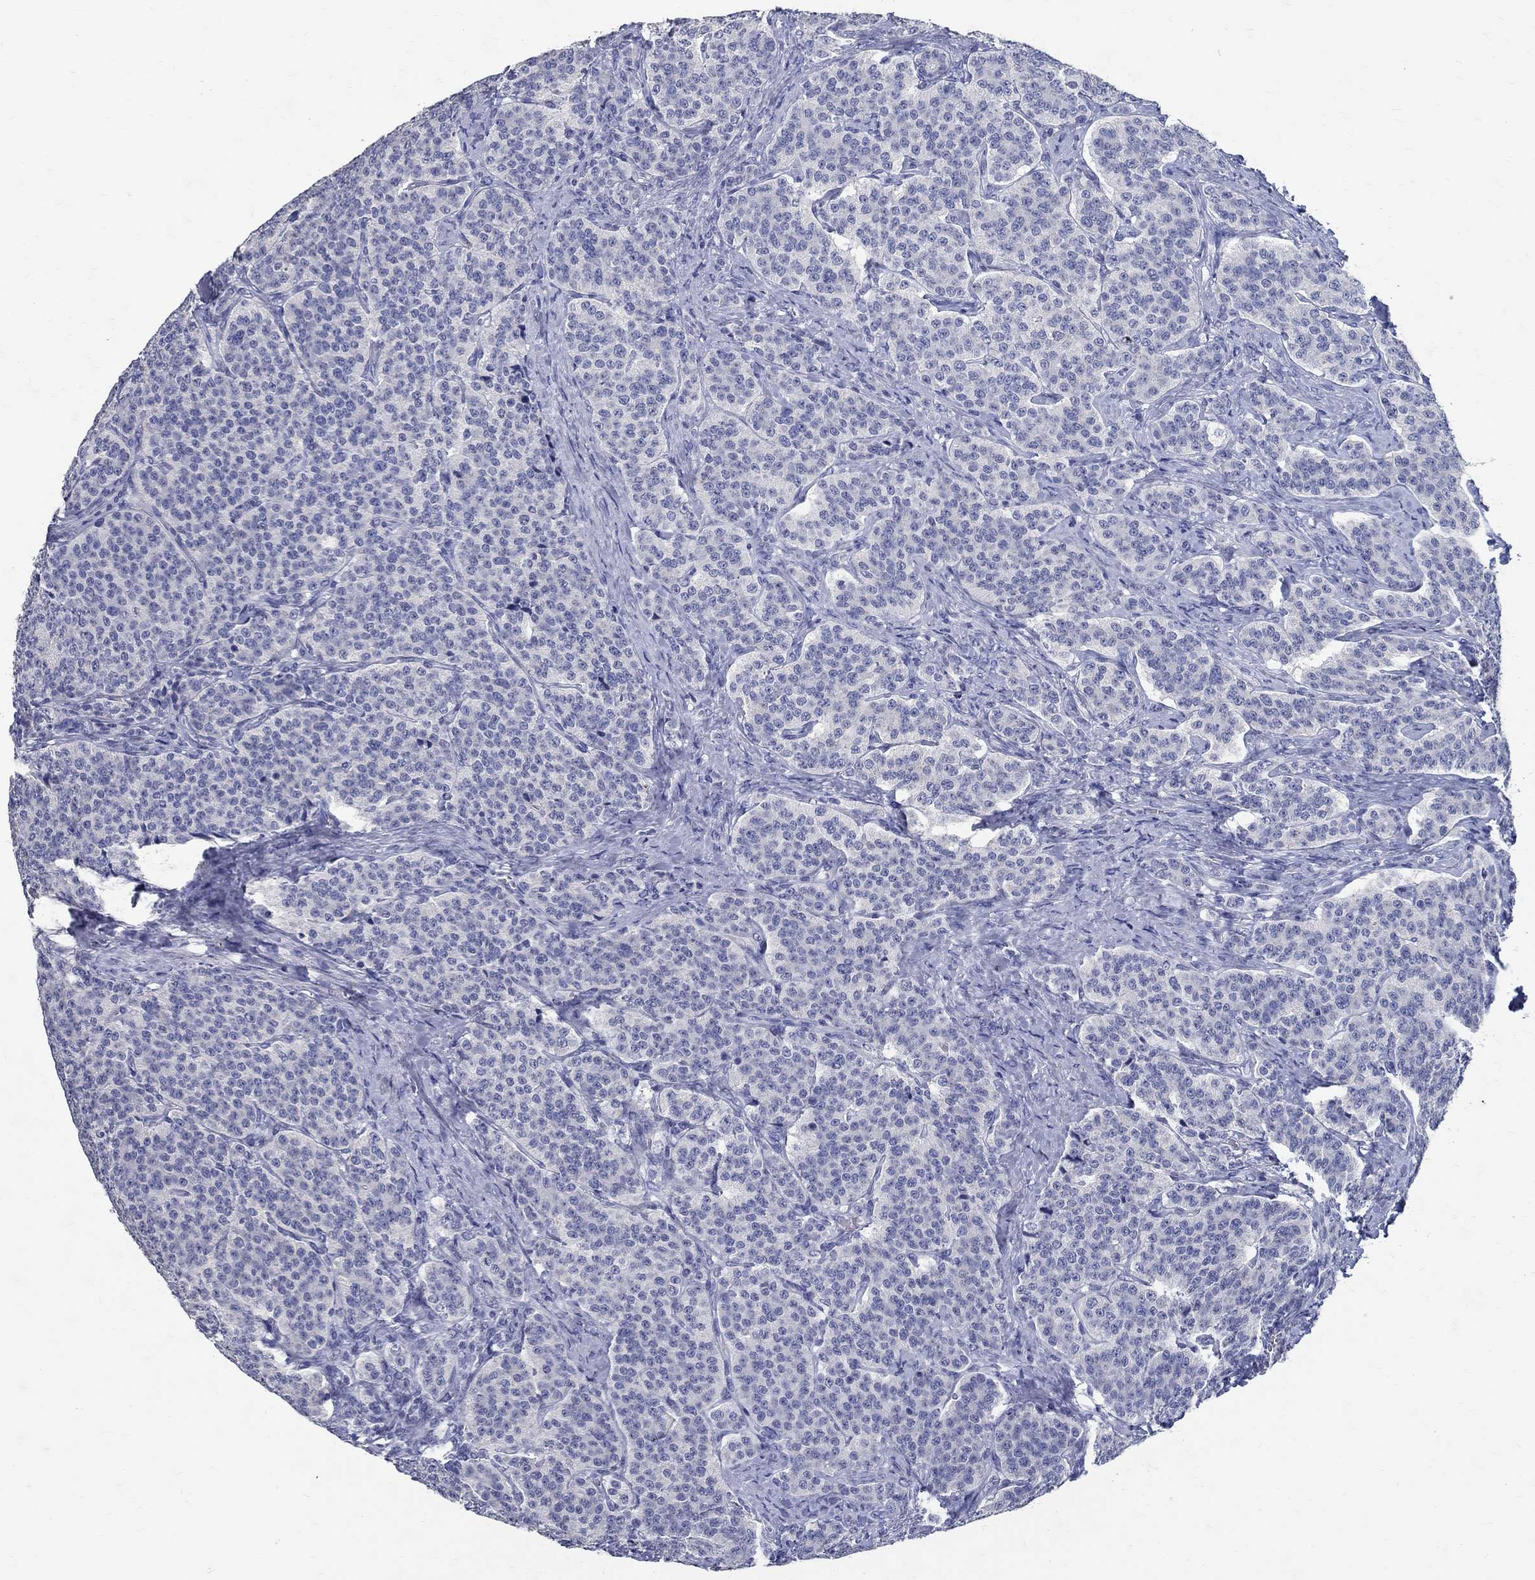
{"staining": {"intensity": "negative", "quantity": "none", "location": "none"}, "tissue": "carcinoid", "cell_type": "Tumor cells", "image_type": "cancer", "snomed": [{"axis": "morphology", "description": "Carcinoid, malignant, NOS"}, {"axis": "topography", "description": "Small intestine"}], "caption": "Immunohistochemistry (IHC) image of neoplastic tissue: human carcinoid stained with DAB demonstrates no significant protein positivity in tumor cells.", "gene": "SOX2", "patient": {"sex": "female", "age": 58}}